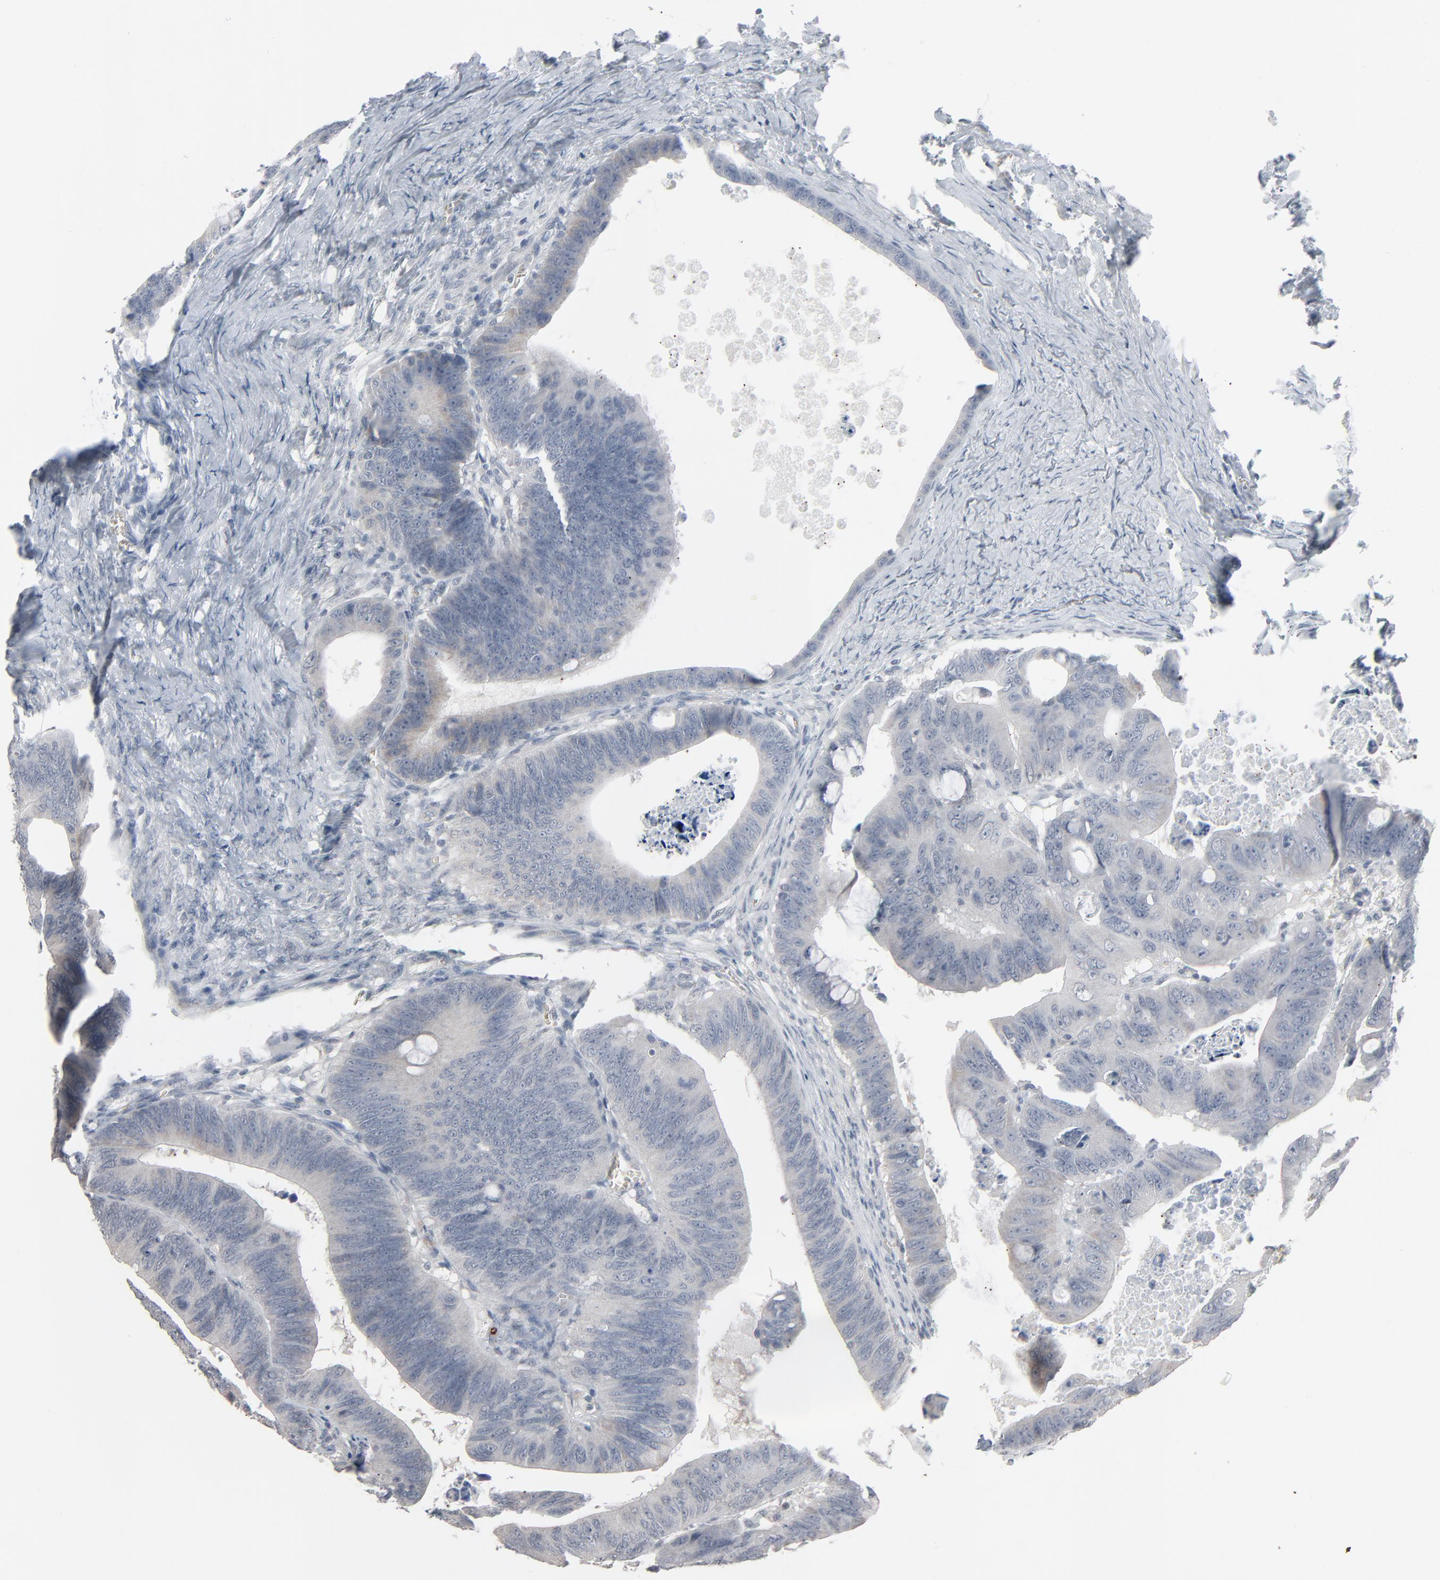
{"staining": {"intensity": "negative", "quantity": "none", "location": "none"}, "tissue": "colorectal cancer", "cell_type": "Tumor cells", "image_type": "cancer", "snomed": [{"axis": "morphology", "description": "Adenocarcinoma, NOS"}, {"axis": "topography", "description": "Colon"}], "caption": "A high-resolution micrograph shows immunohistochemistry (IHC) staining of colorectal cancer, which reveals no significant positivity in tumor cells.", "gene": "SAGE1", "patient": {"sex": "female", "age": 55}}